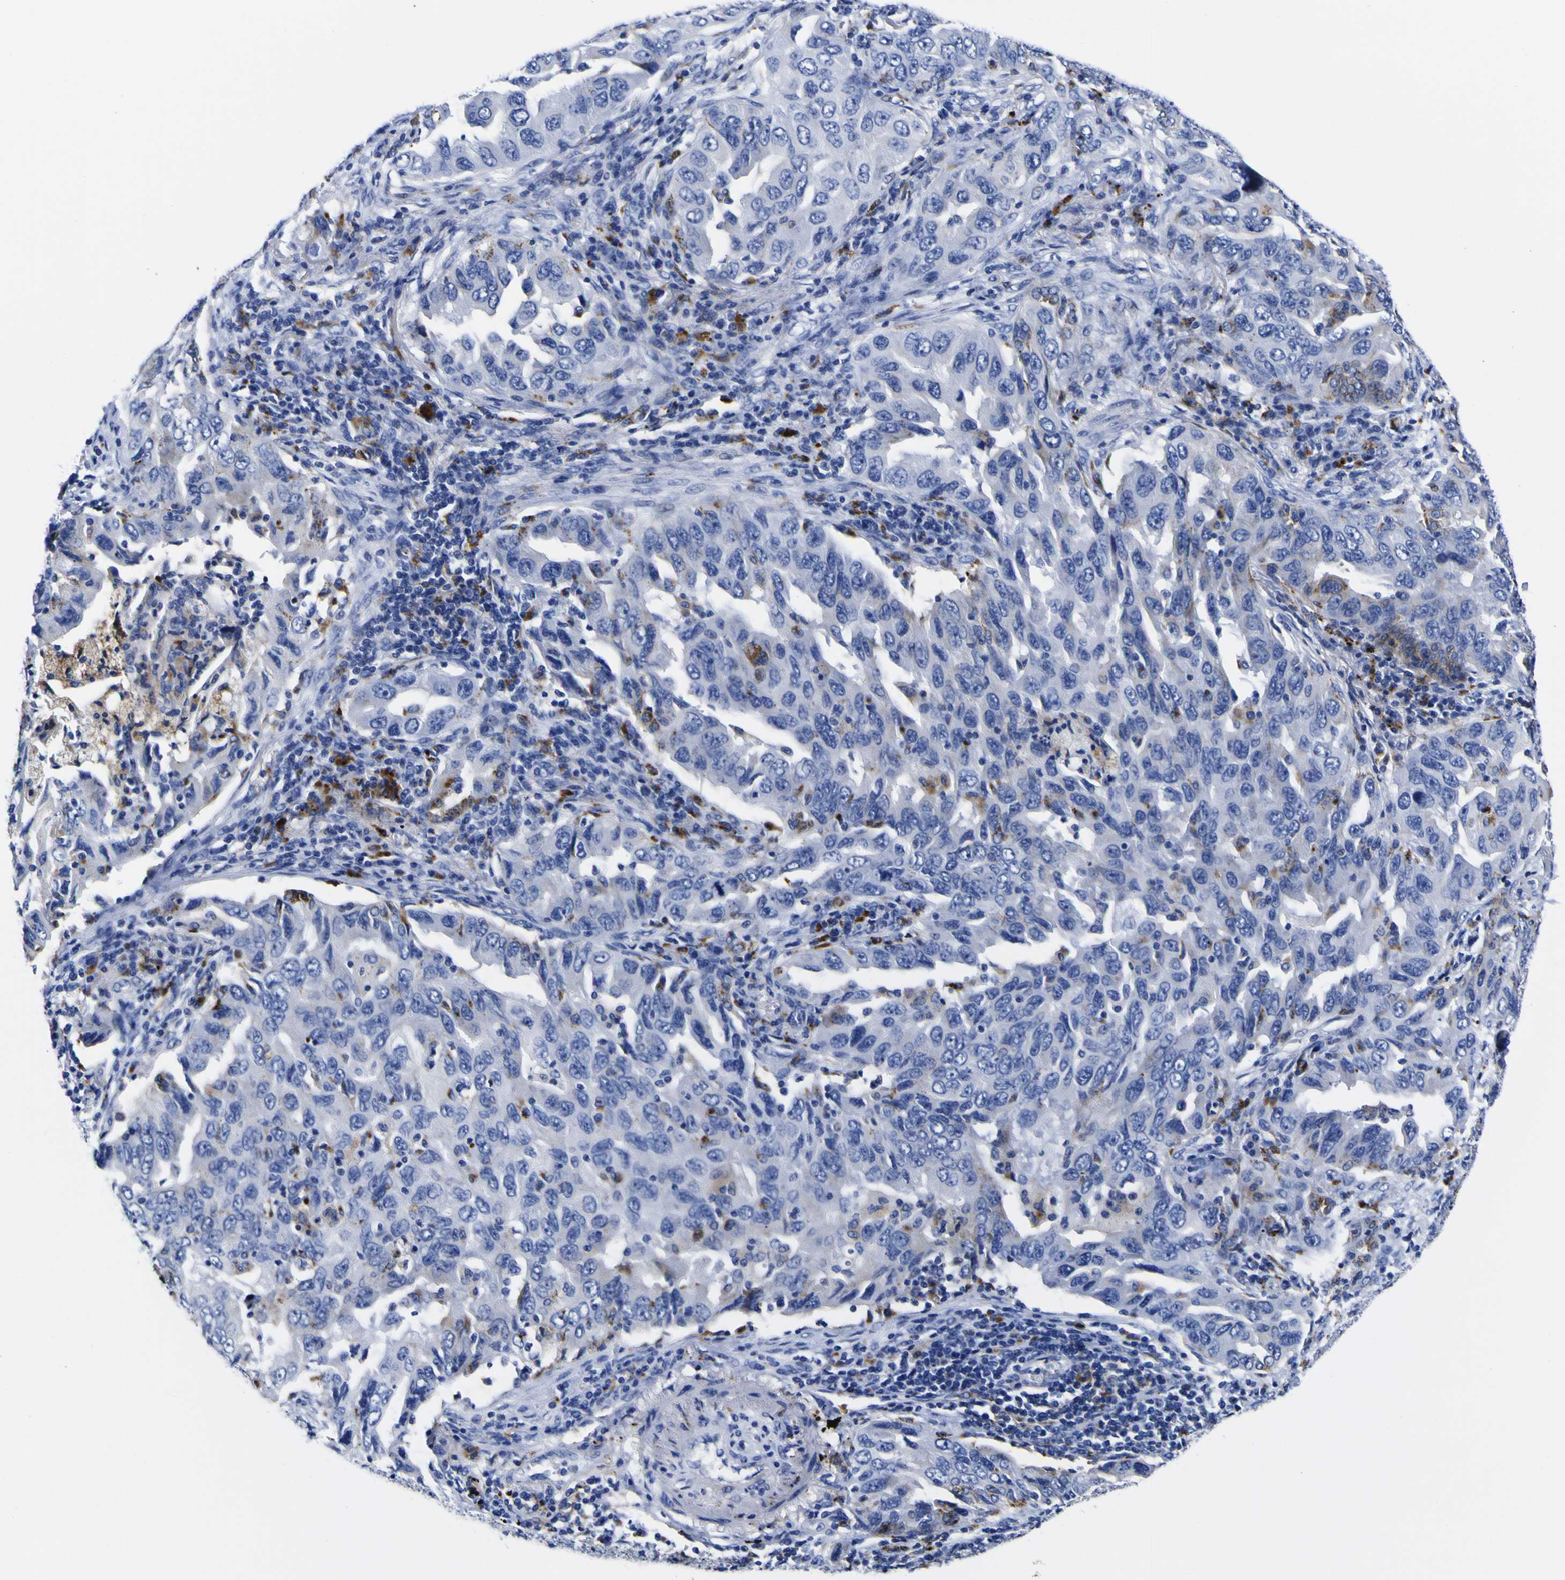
{"staining": {"intensity": "moderate", "quantity": "<25%", "location": "cytoplasmic/membranous"}, "tissue": "lung cancer", "cell_type": "Tumor cells", "image_type": "cancer", "snomed": [{"axis": "morphology", "description": "Adenocarcinoma, NOS"}, {"axis": "topography", "description": "Lung"}], "caption": "Immunohistochemistry (IHC) image of neoplastic tissue: human lung adenocarcinoma stained using IHC demonstrates low levels of moderate protein expression localized specifically in the cytoplasmic/membranous of tumor cells, appearing as a cytoplasmic/membranous brown color.", "gene": "HLA-DQA1", "patient": {"sex": "female", "age": 65}}